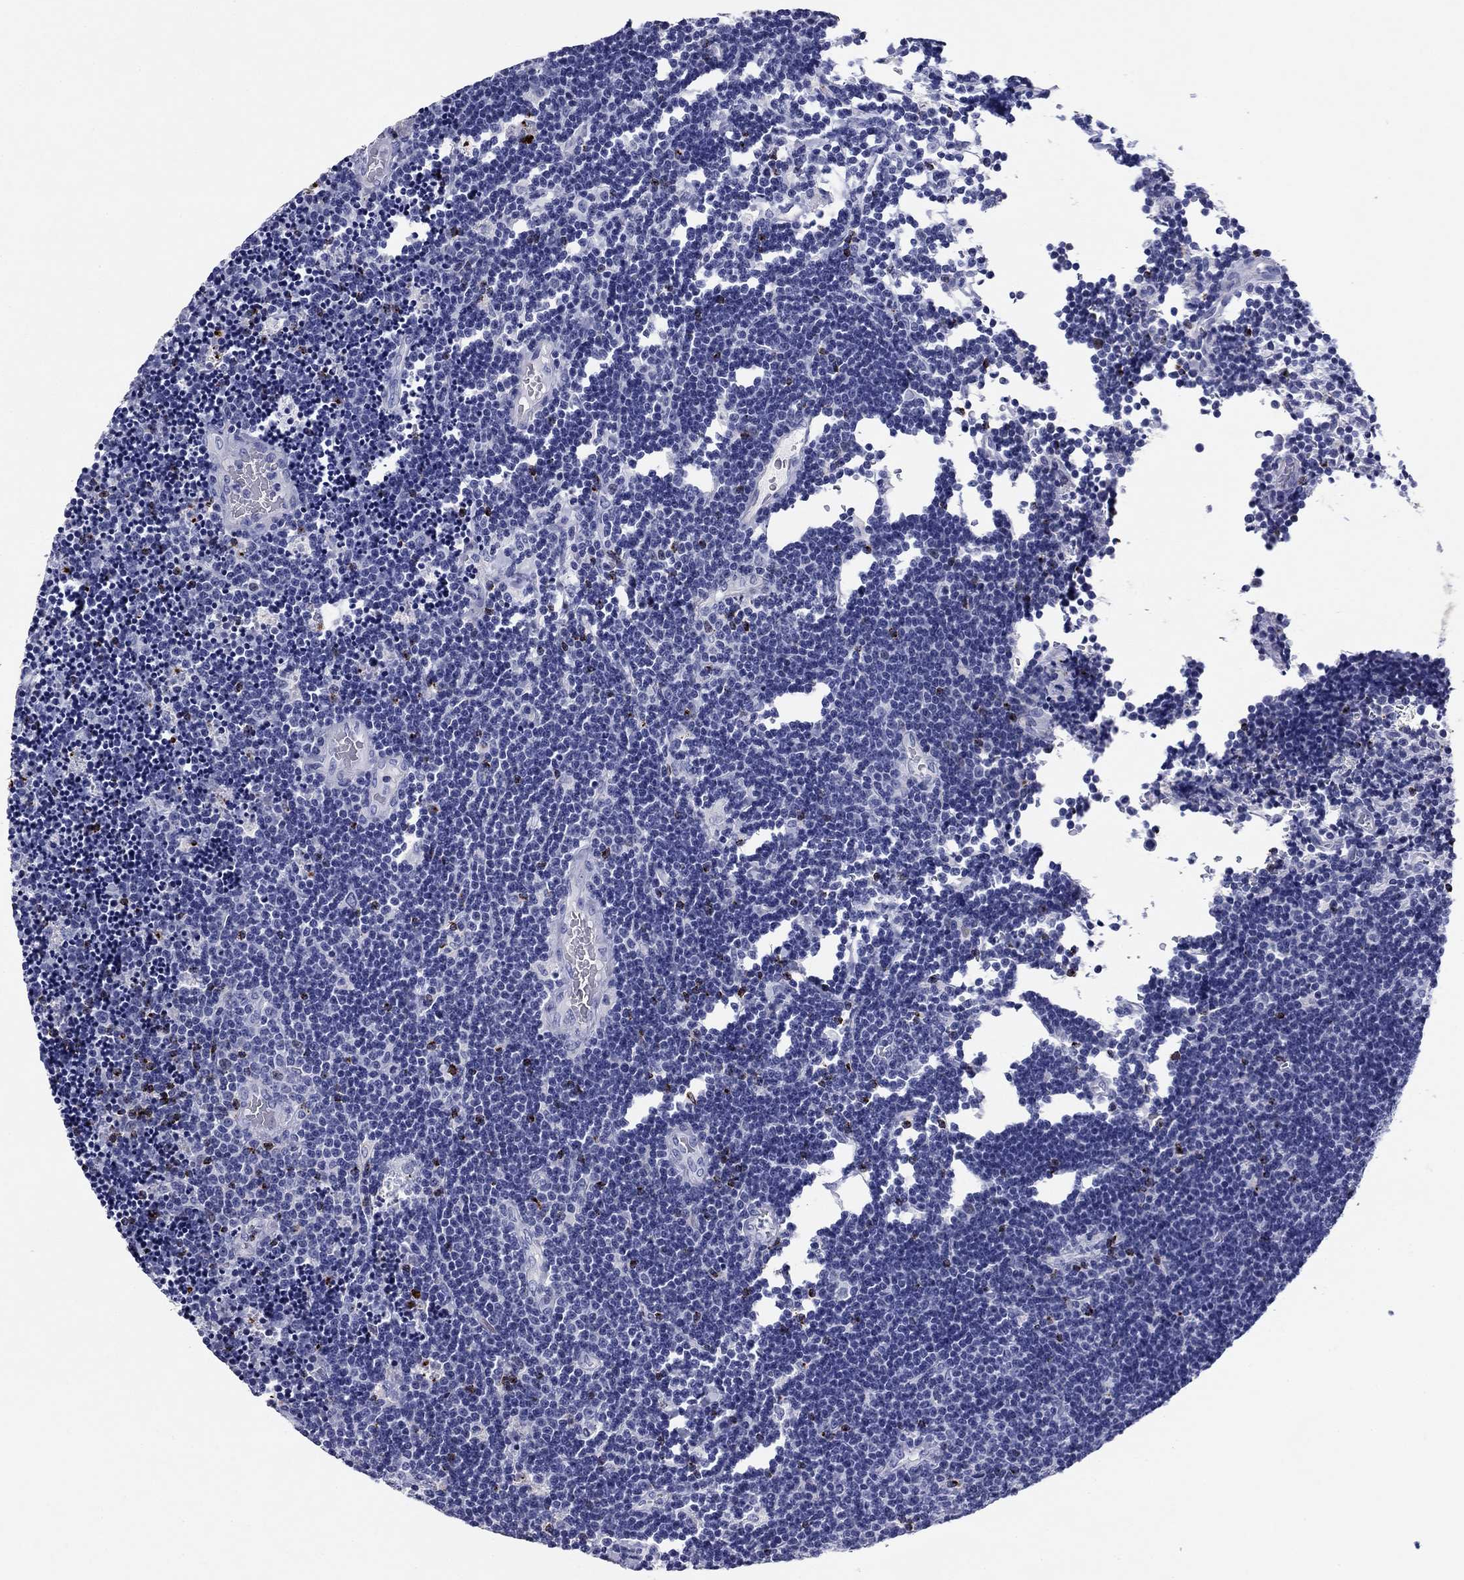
{"staining": {"intensity": "negative", "quantity": "none", "location": "none"}, "tissue": "lymphoma", "cell_type": "Tumor cells", "image_type": "cancer", "snomed": [{"axis": "morphology", "description": "Malignant lymphoma, non-Hodgkin's type, Low grade"}, {"axis": "topography", "description": "Brain"}], "caption": "Immunohistochemical staining of human lymphoma displays no significant staining in tumor cells.", "gene": "GZMK", "patient": {"sex": "female", "age": 66}}